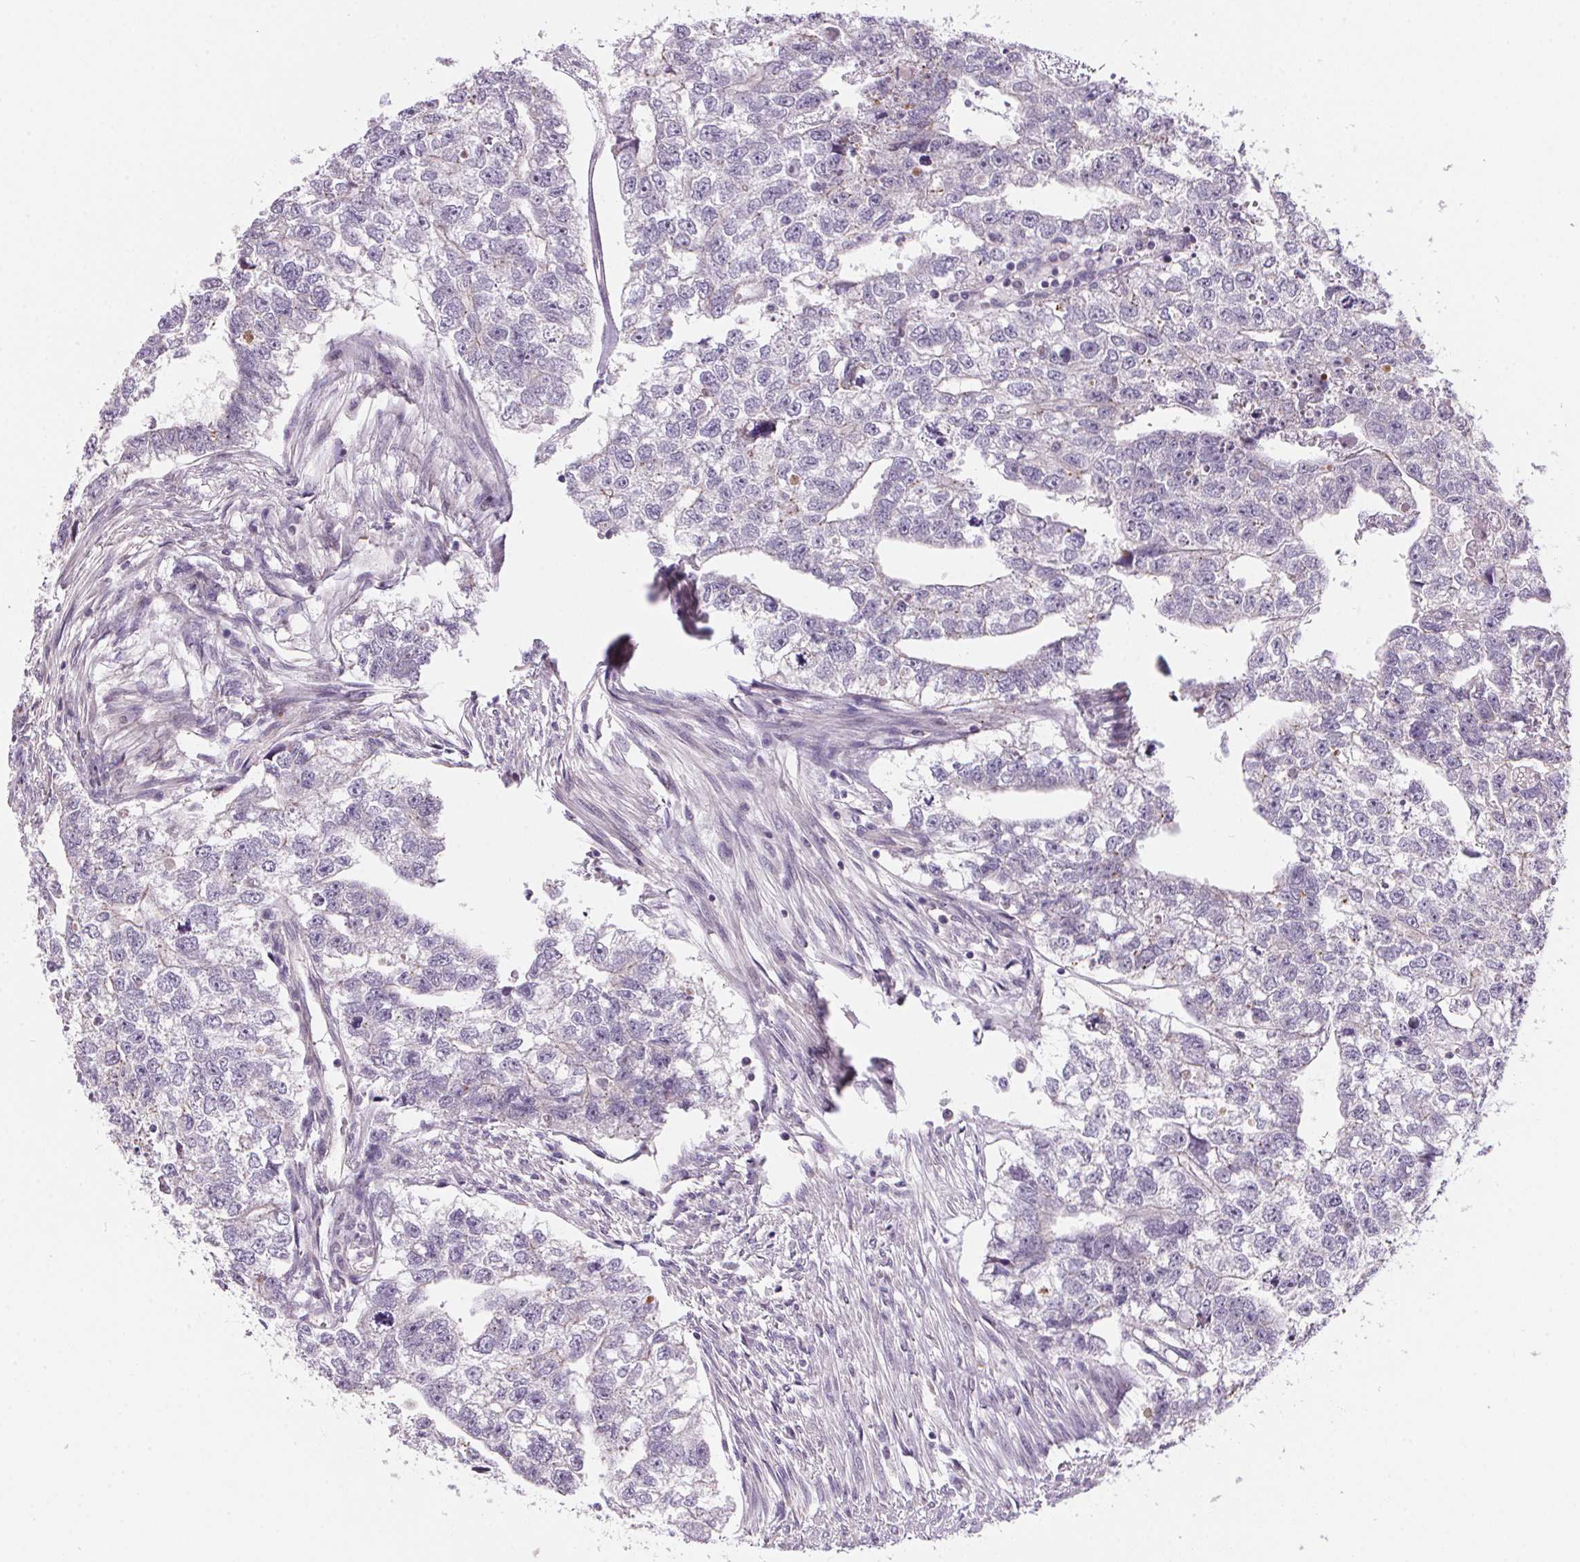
{"staining": {"intensity": "negative", "quantity": "none", "location": "none"}, "tissue": "testis cancer", "cell_type": "Tumor cells", "image_type": "cancer", "snomed": [{"axis": "morphology", "description": "Carcinoma, Embryonal, NOS"}, {"axis": "morphology", "description": "Teratoma, malignant, NOS"}, {"axis": "topography", "description": "Testis"}], "caption": "Immunohistochemistry of testis embryonal carcinoma reveals no expression in tumor cells.", "gene": "UNC13B", "patient": {"sex": "male", "age": 44}}